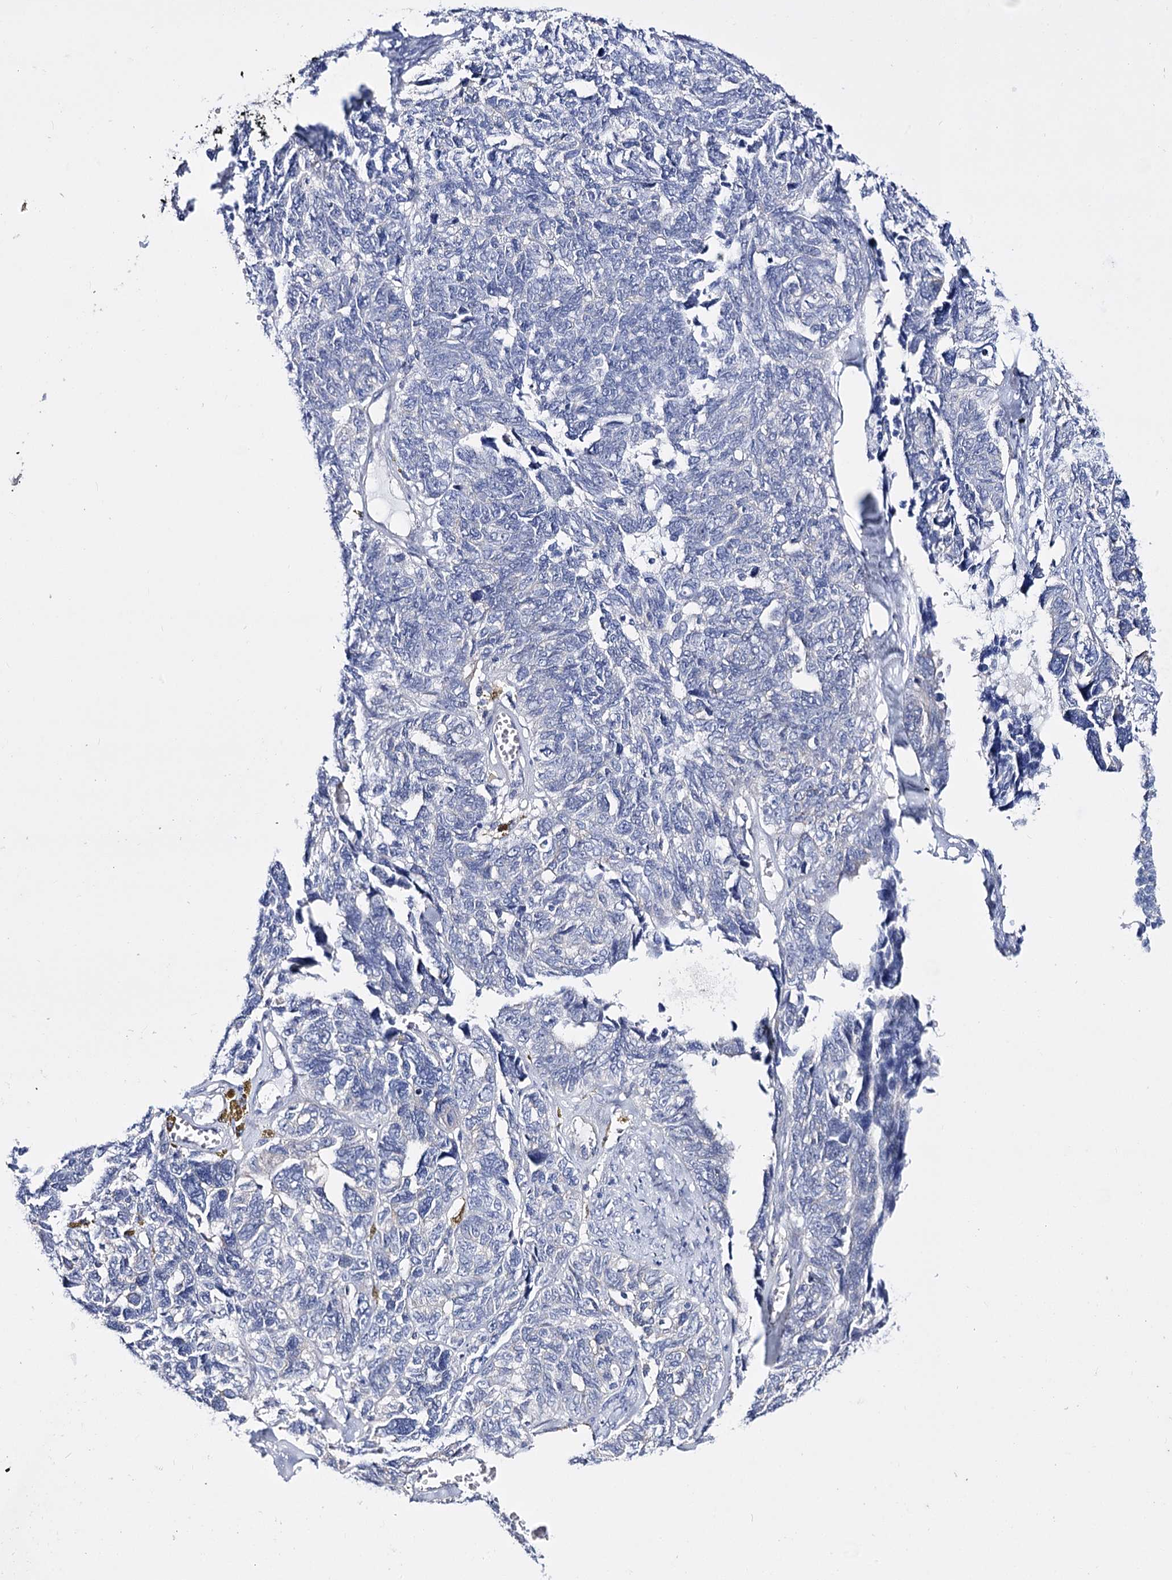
{"staining": {"intensity": "negative", "quantity": "none", "location": "none"}, "tissue": "ovarian cancer", "cell_type": "Tumor cells", "image_type": "cancer", "snomed": [{"axis": "morphology", "description": "Cystadenocarcinoma, serous, NOS"}, {"axis": "topography", "description": "Ovary"}], "caption": "Tumor cells are negative for brown protein staining in ovarian serous cystadenocarcinoma.", "gene": "LRRC34", "patient": {"sex": "female", "age": 79}}